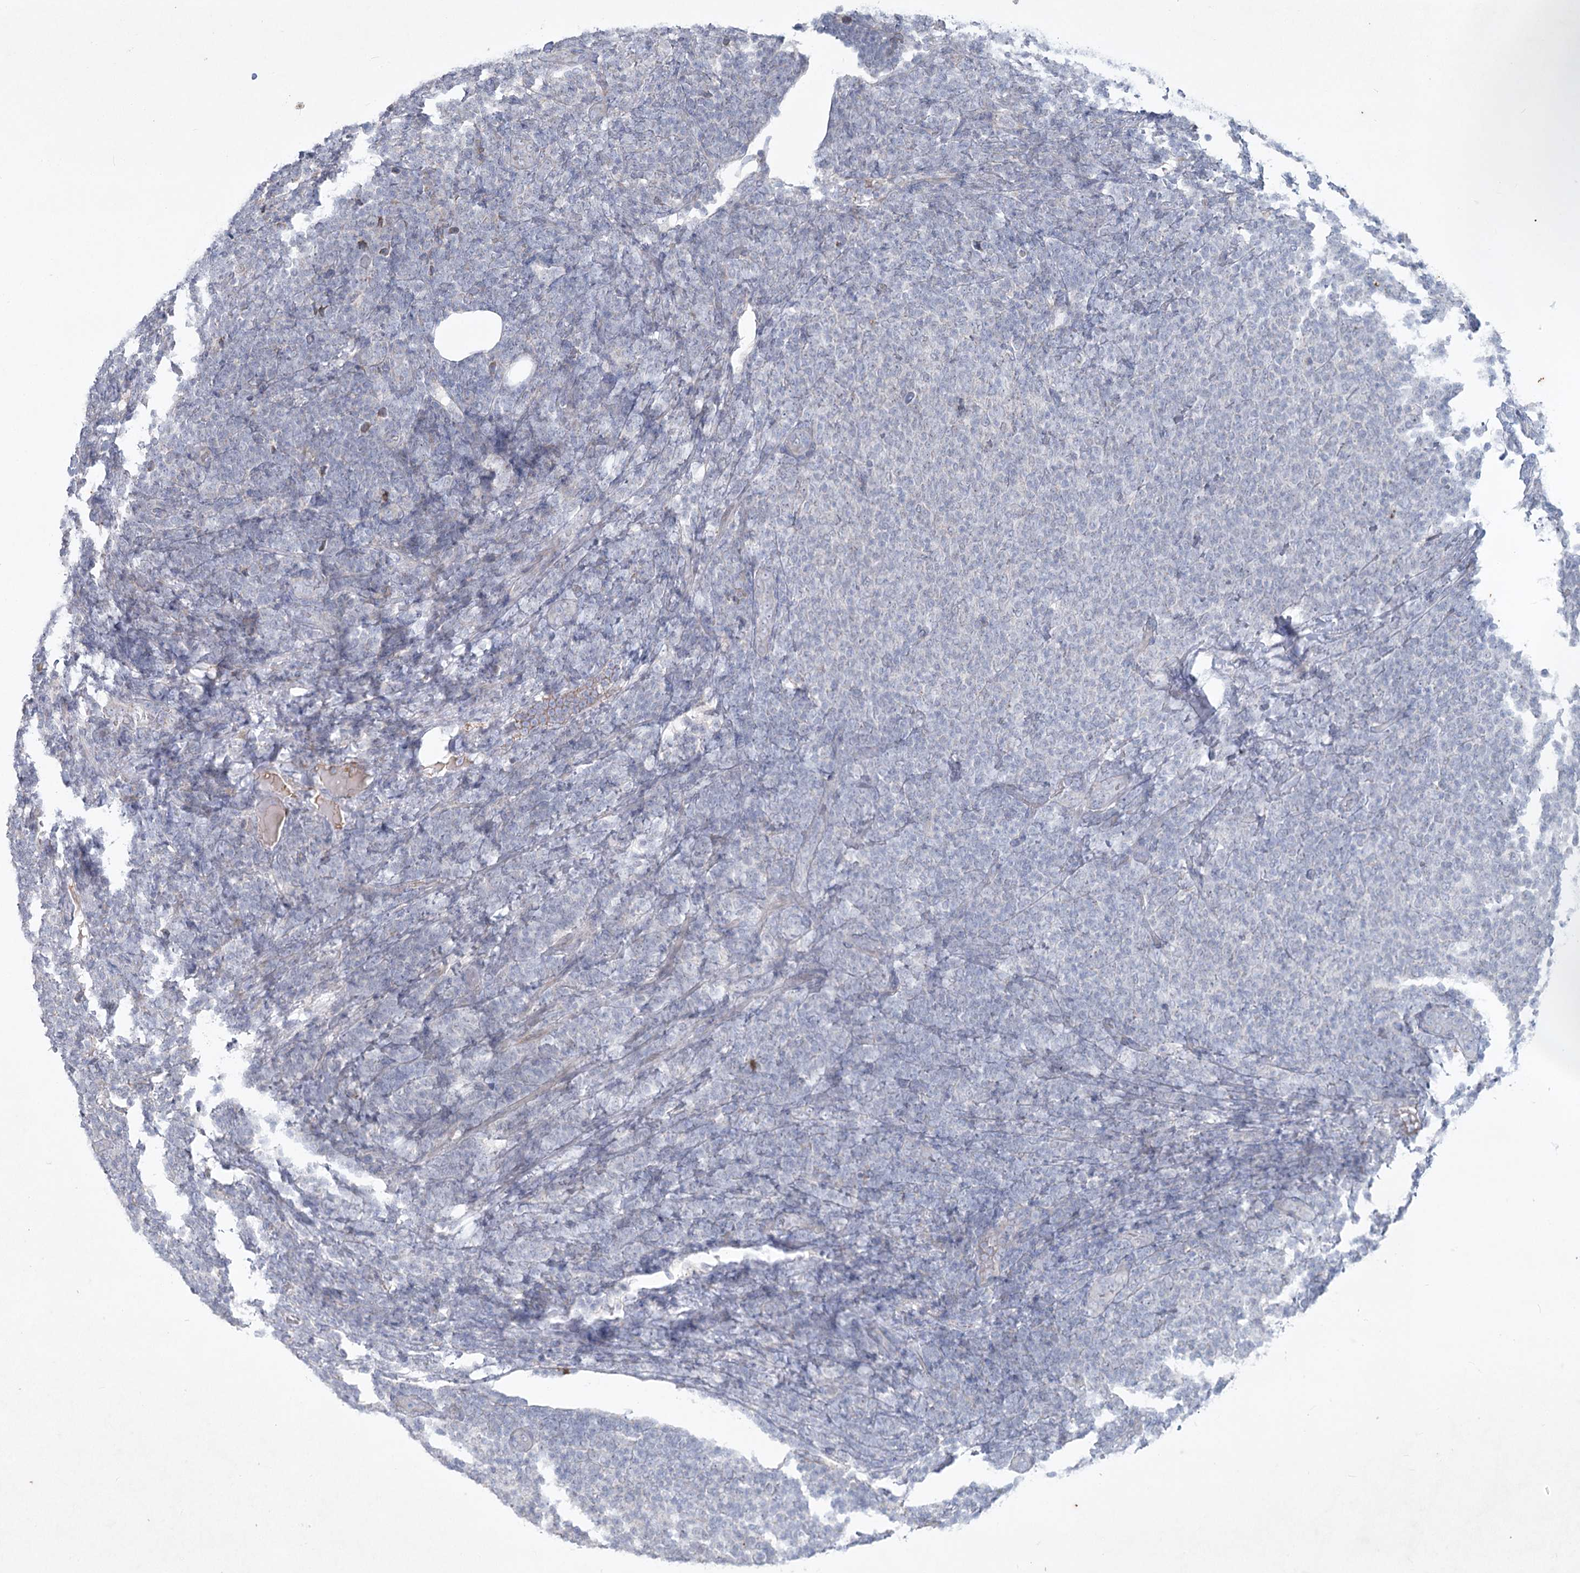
{"staining": {"intensity": "negative", "quantity": "none", "location": "none"}, "tissue": "lymphoma", "cell_type": "Tumor cells", "image_type": "cancer", "snomed": [{"axis": "morphology", "description": "Malignant lymphoma, non-Hodgkin's type, Low grade"}, {"axis": "topography", "description": "Lymph node"}], "caption": "IHC histopathology image of human low-grade malignant lymphoma, non-Hodgkin's type stained for a protein (brown), which demonstrates no positivity in tumor cells.", "gene": "PLA2G12A", "patient": {"sex": "male", "age": 66}}